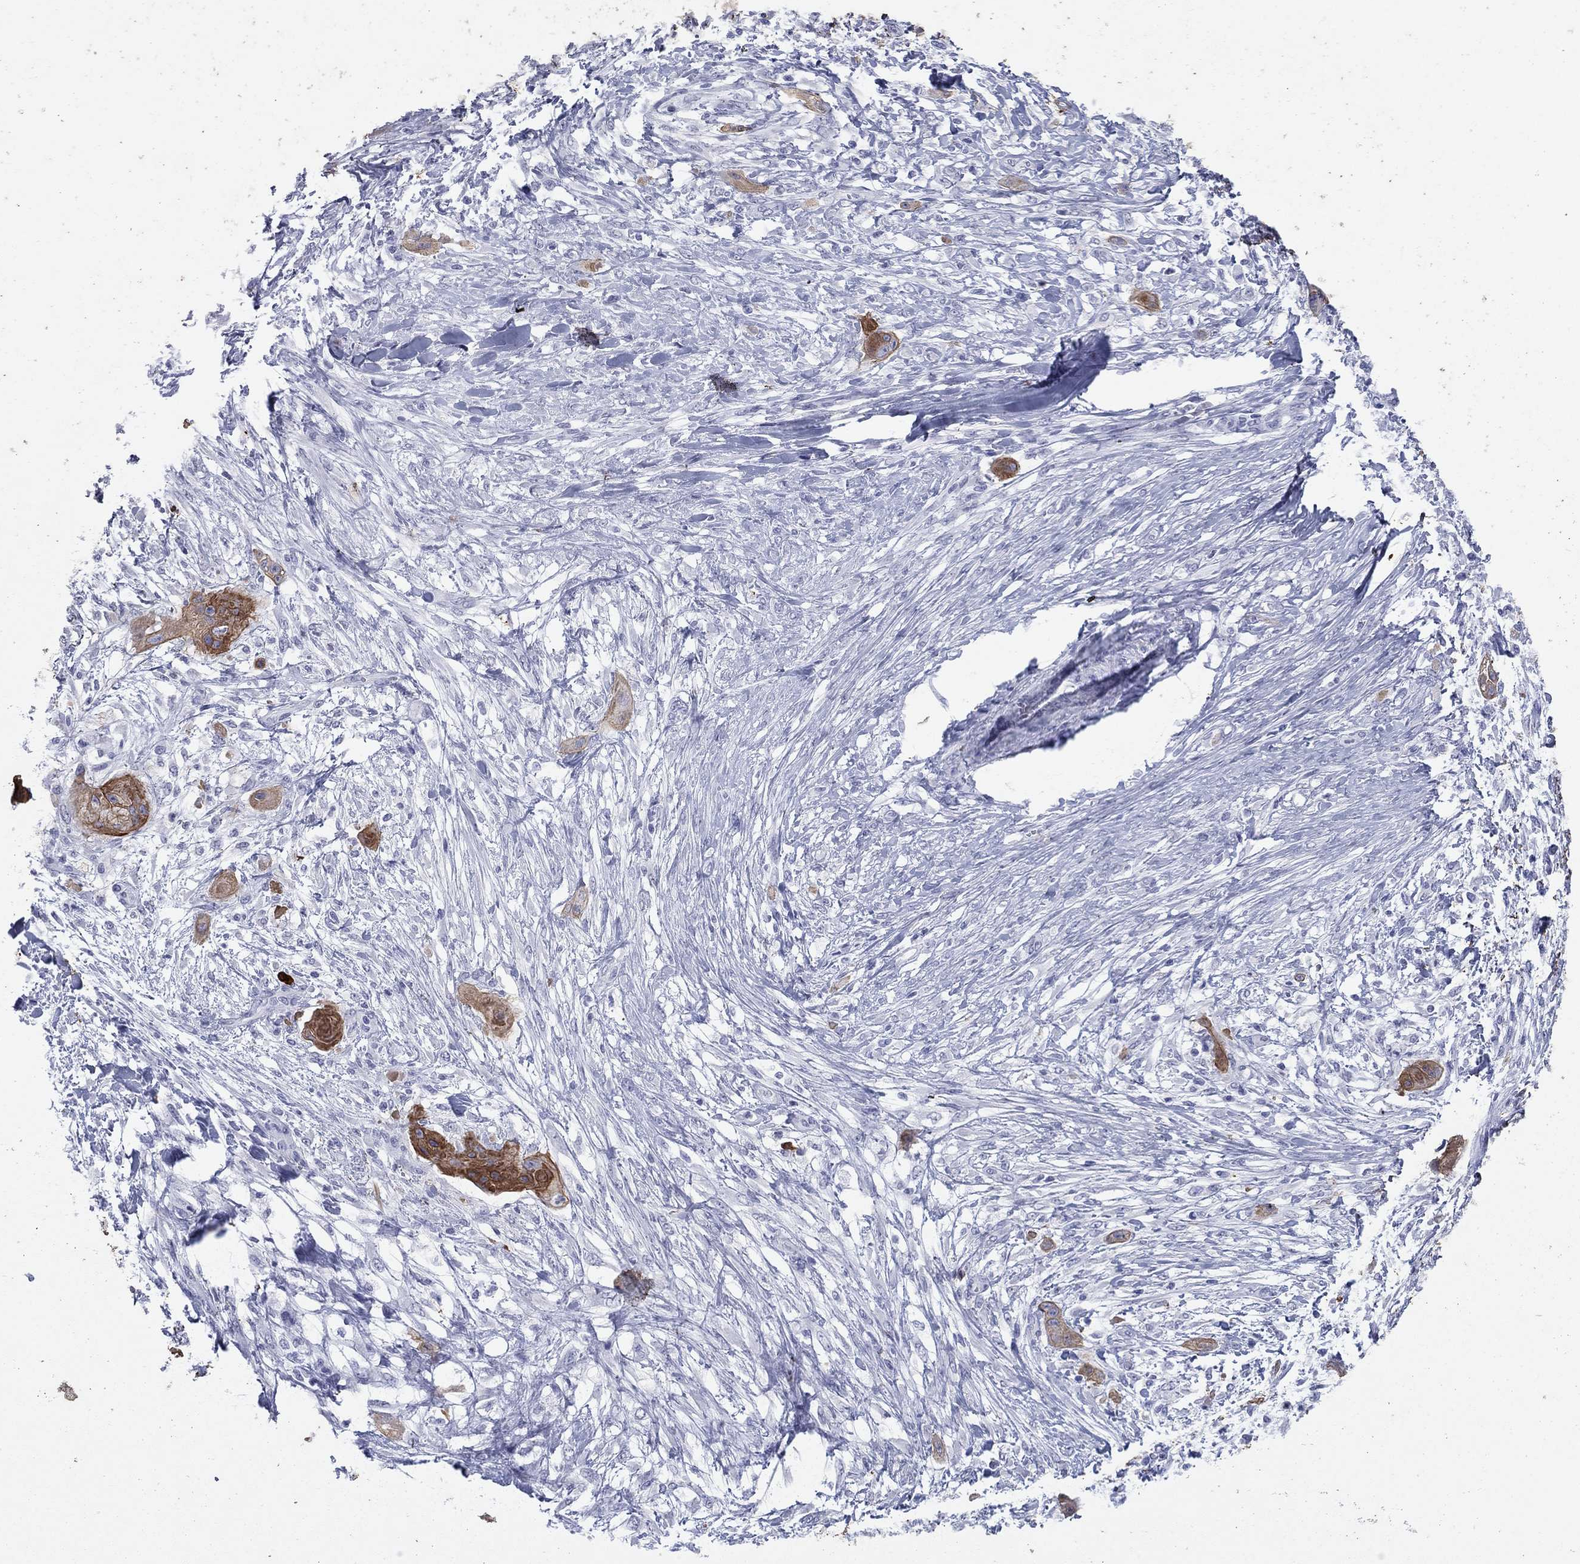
{"staining": {"intensity": "moderate", "quantity": ">75%", "location": "cytoplasmic/membranous"}, "tissue": "skin cancer", "cell_type": "Tumor cells", "image_type": "cancer", "snomed": [{"axis": "morphology", "description": "Squamous cell carcinoma, NOS"}, {"axis": "topography", "description": "Skin"}], "caption": "The histopathology image exhibits a brown stain indicating the presence of a protein in the cytoplasmic/membranous of tumor cells in squamous cell carcinoma (skin).", "gene": "KRT75", "patient": {"sex": "male", "age": 62}}